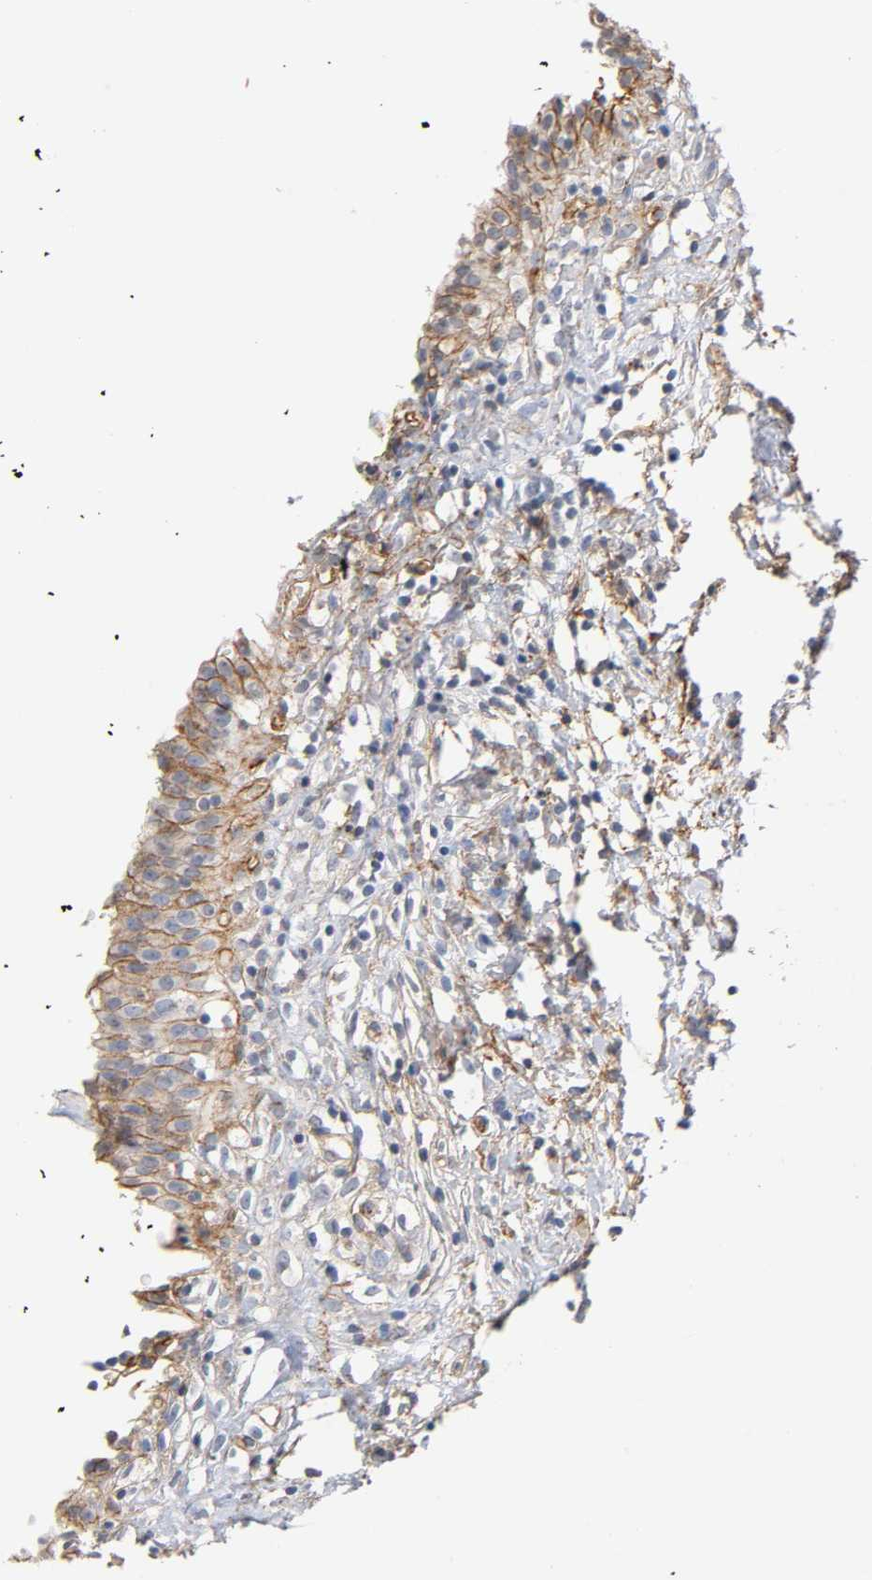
{"staining": {"intensity": "weak", "quantity": ">75%", "location": "cytoplasmic/membranous"}, "tissue": "urinary bladder", "cell_type": "Urothelial cells", "image_type": "normal", "snomed": [{"axis": "morphology", "description": "Normal tissue, NOS"}, {"axis": "topography", "description": "Urinary bladder"}], "caption": "Benign urinary bladder demonstrates weak cytoplasmic/membranous staining in about >75% of urothelial cells, visualized by immunohistochemistry. (DAB IHC, brown staining for protein, blue staining for nuclei).", "gene": "SPTAN1", "patient": {"sex": "female", "age": 80}}